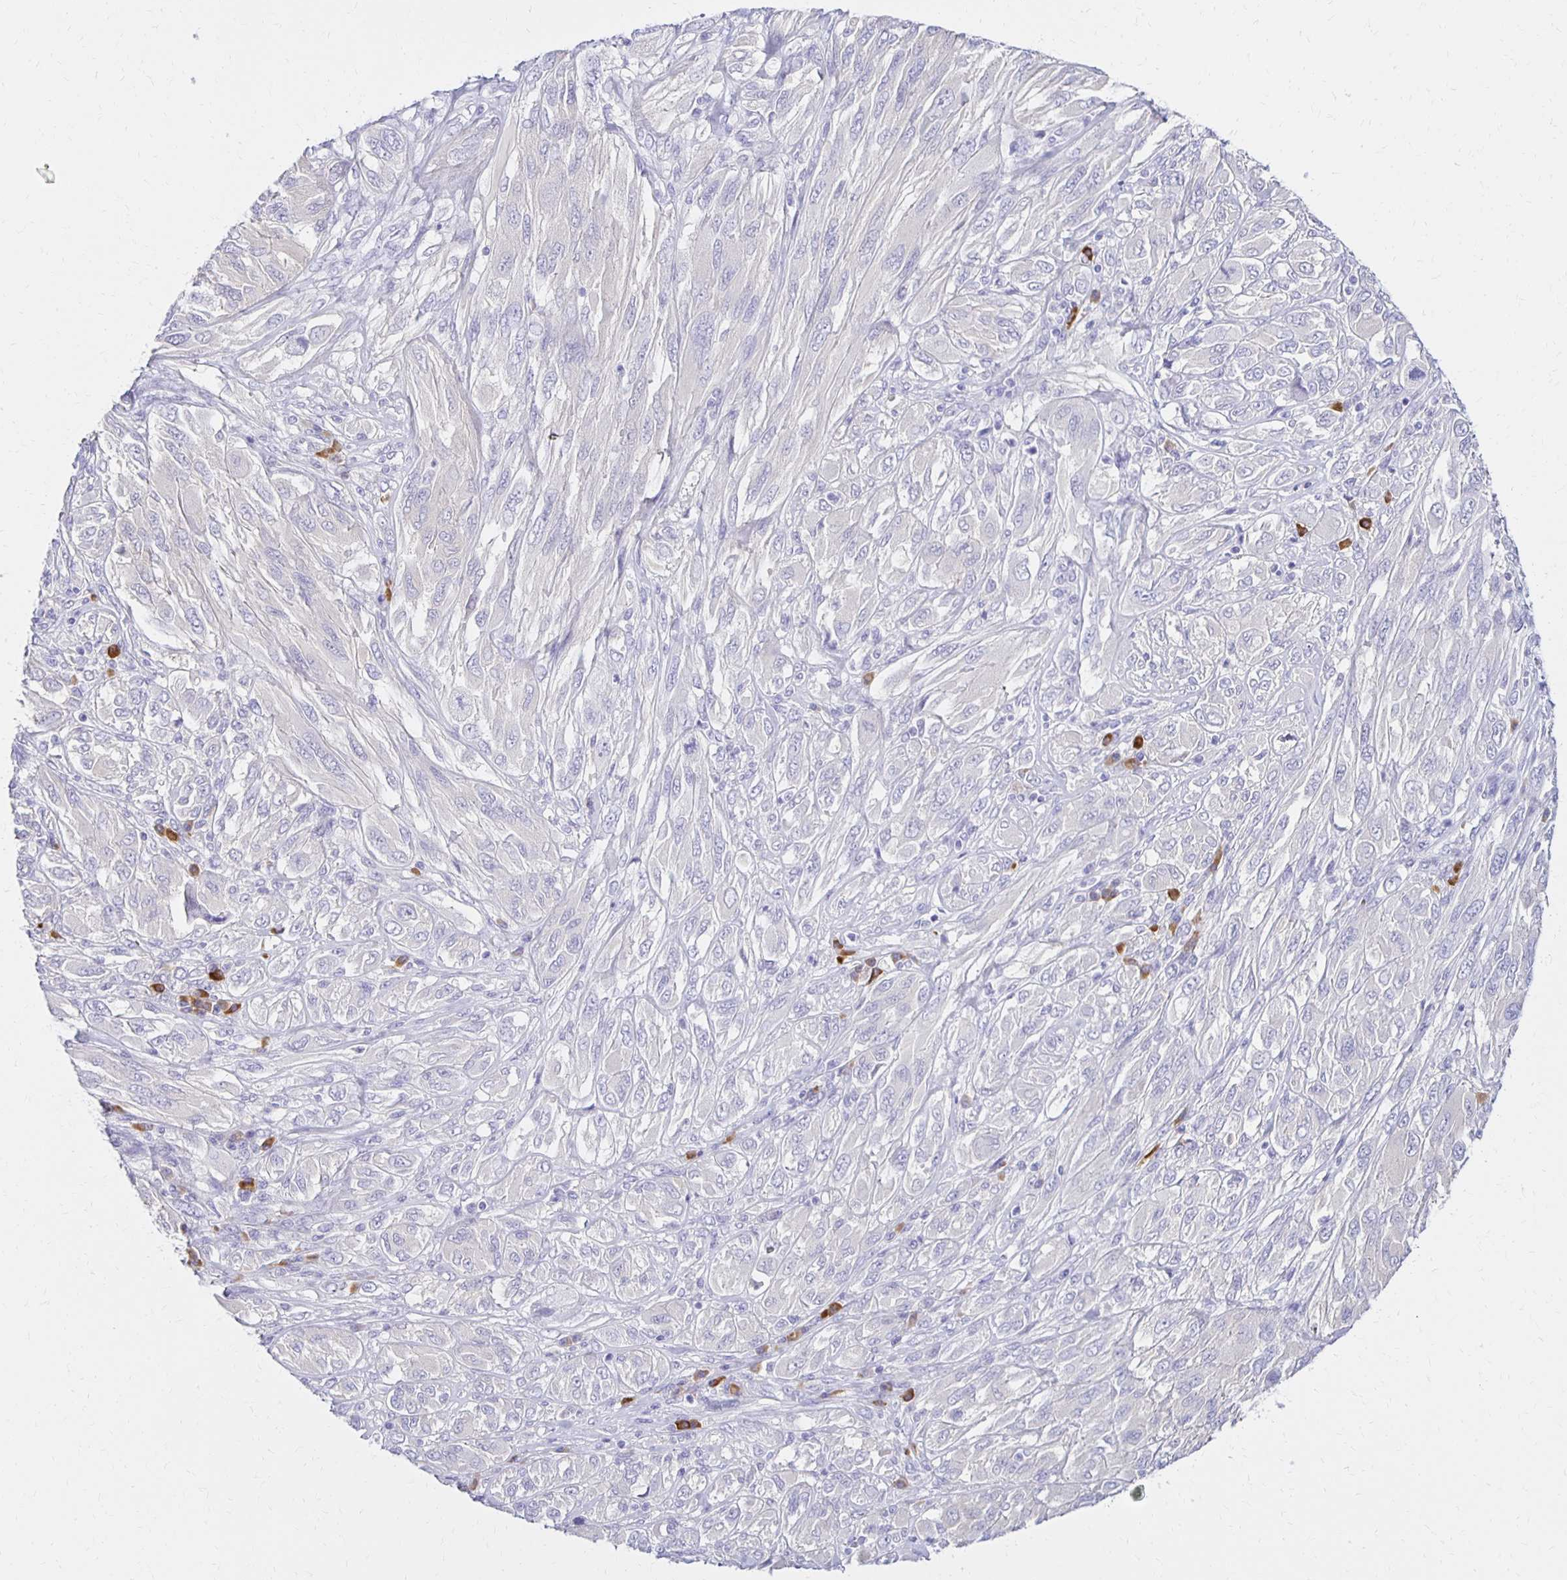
{"staining": {"intensity": "negative", "quantity": "none", "location": "none"}, "tissue": "melanoma", "cell_type": "Tumor cells", "image_type": "cancer", "snomed": [{"axis": "morphology", "description": "Malignant melanoma, NOS"}, {"axis": "topography", "description": "Skin"}], "caption": "Immunohistochemistry histopathology image of neoplastic tissue: malignant melanoma stained with DAB (3,3'-diaminobenzidine) demonstrates no significant protein positivity in tumor cells. (Brightfield microscopy of DAB IHC at high magnification).", "gene": "FNTB", "patient": {"sex": "female", "age": 91}}